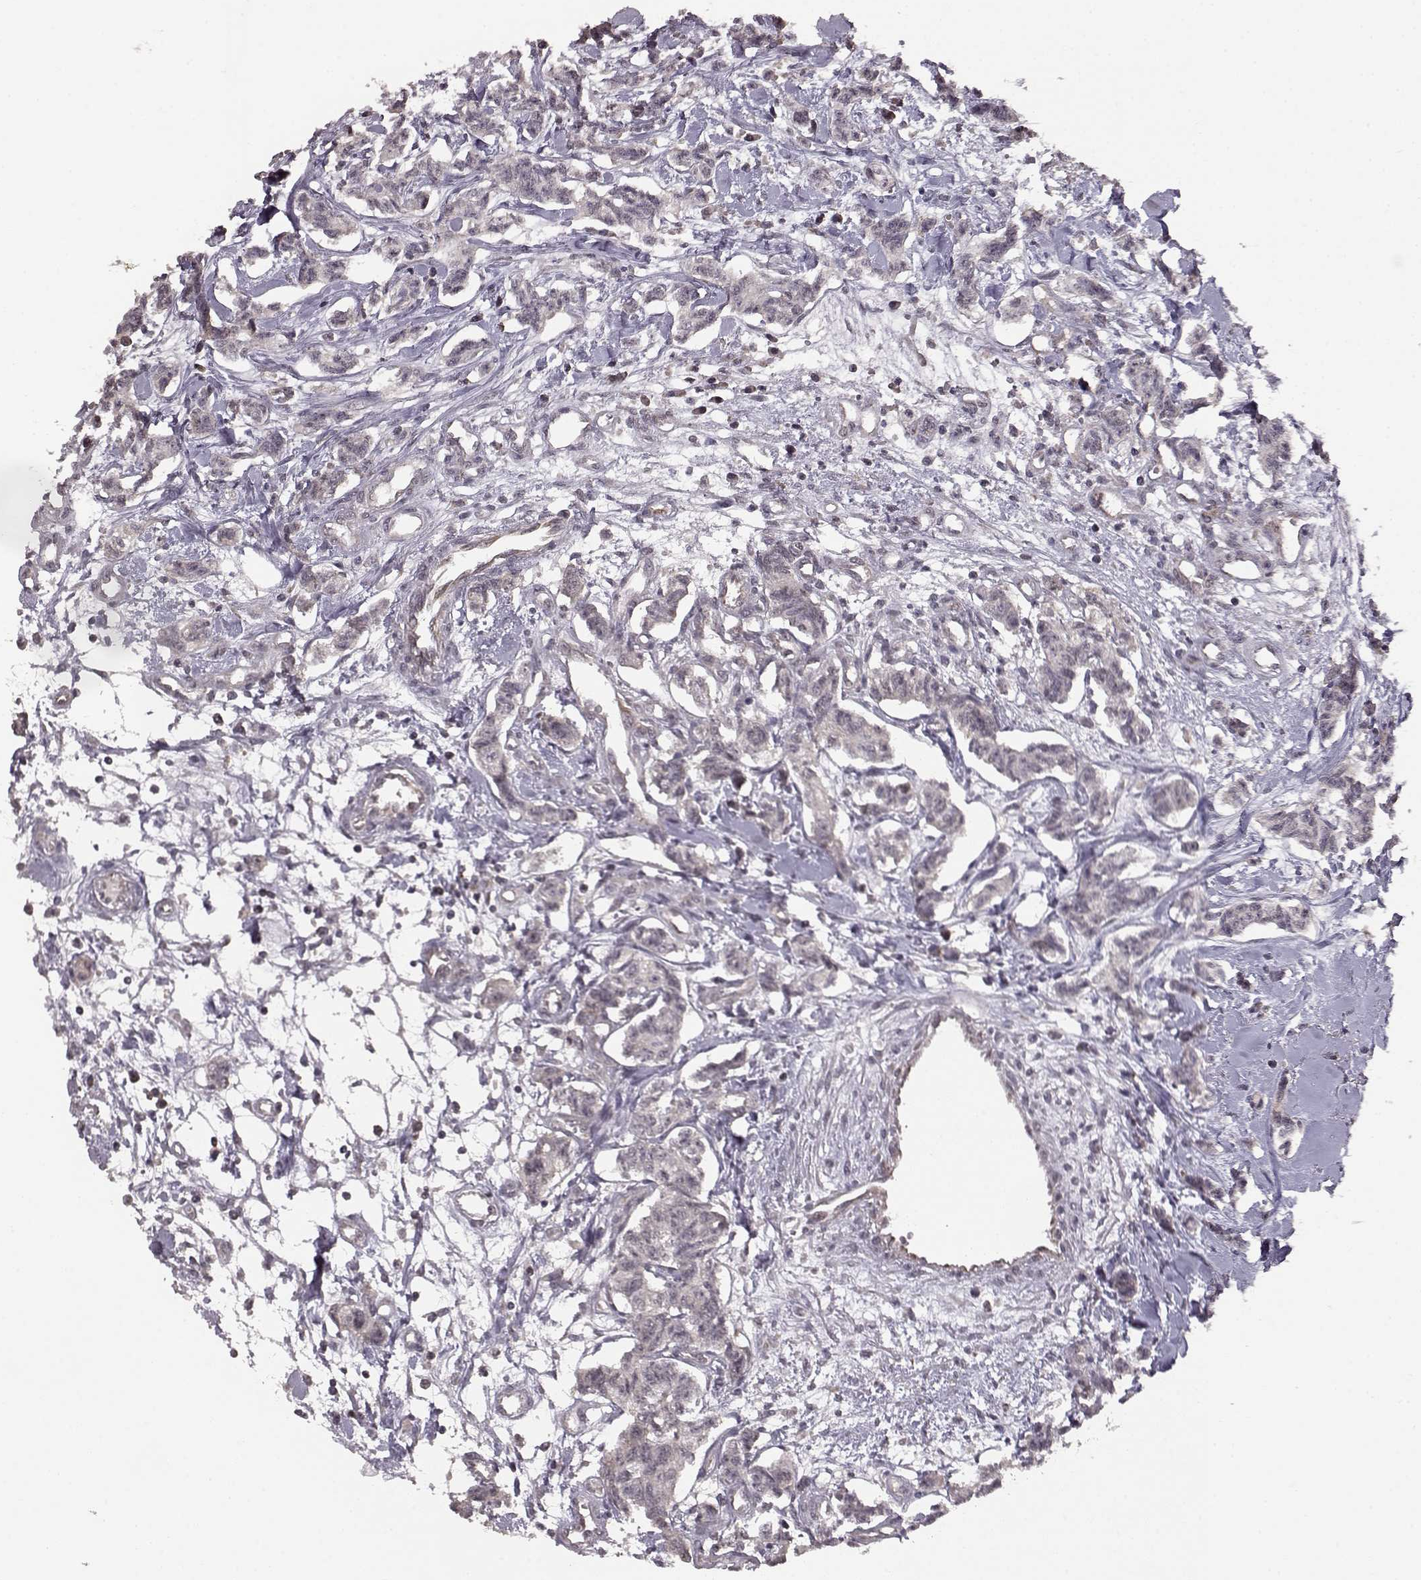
{"staining": {"intensity": "weak", "quantity": ">75%", "location": "cytoplasmic/membranous"}, "tissue": "carcinoid", "cell_type": "Tumor cells", "image_type": "cancer", "snomed": [{"axis": "morphology", "description": "Carcinoid, malignant, NOS"}, {"axis": "topography", "description": "Kidney"}], "caption": "DAB (3,3'-diaminobenzidine) immunohistochemical staining of carcinoid displays weak cytoplasmic/membranous protein expression in about >75% of tumor cells. (Brightfield microscopy of DAB IHC at high magnification).", "gene": "ELOVL5", "patient": {"sex": "female", "age": 41}}